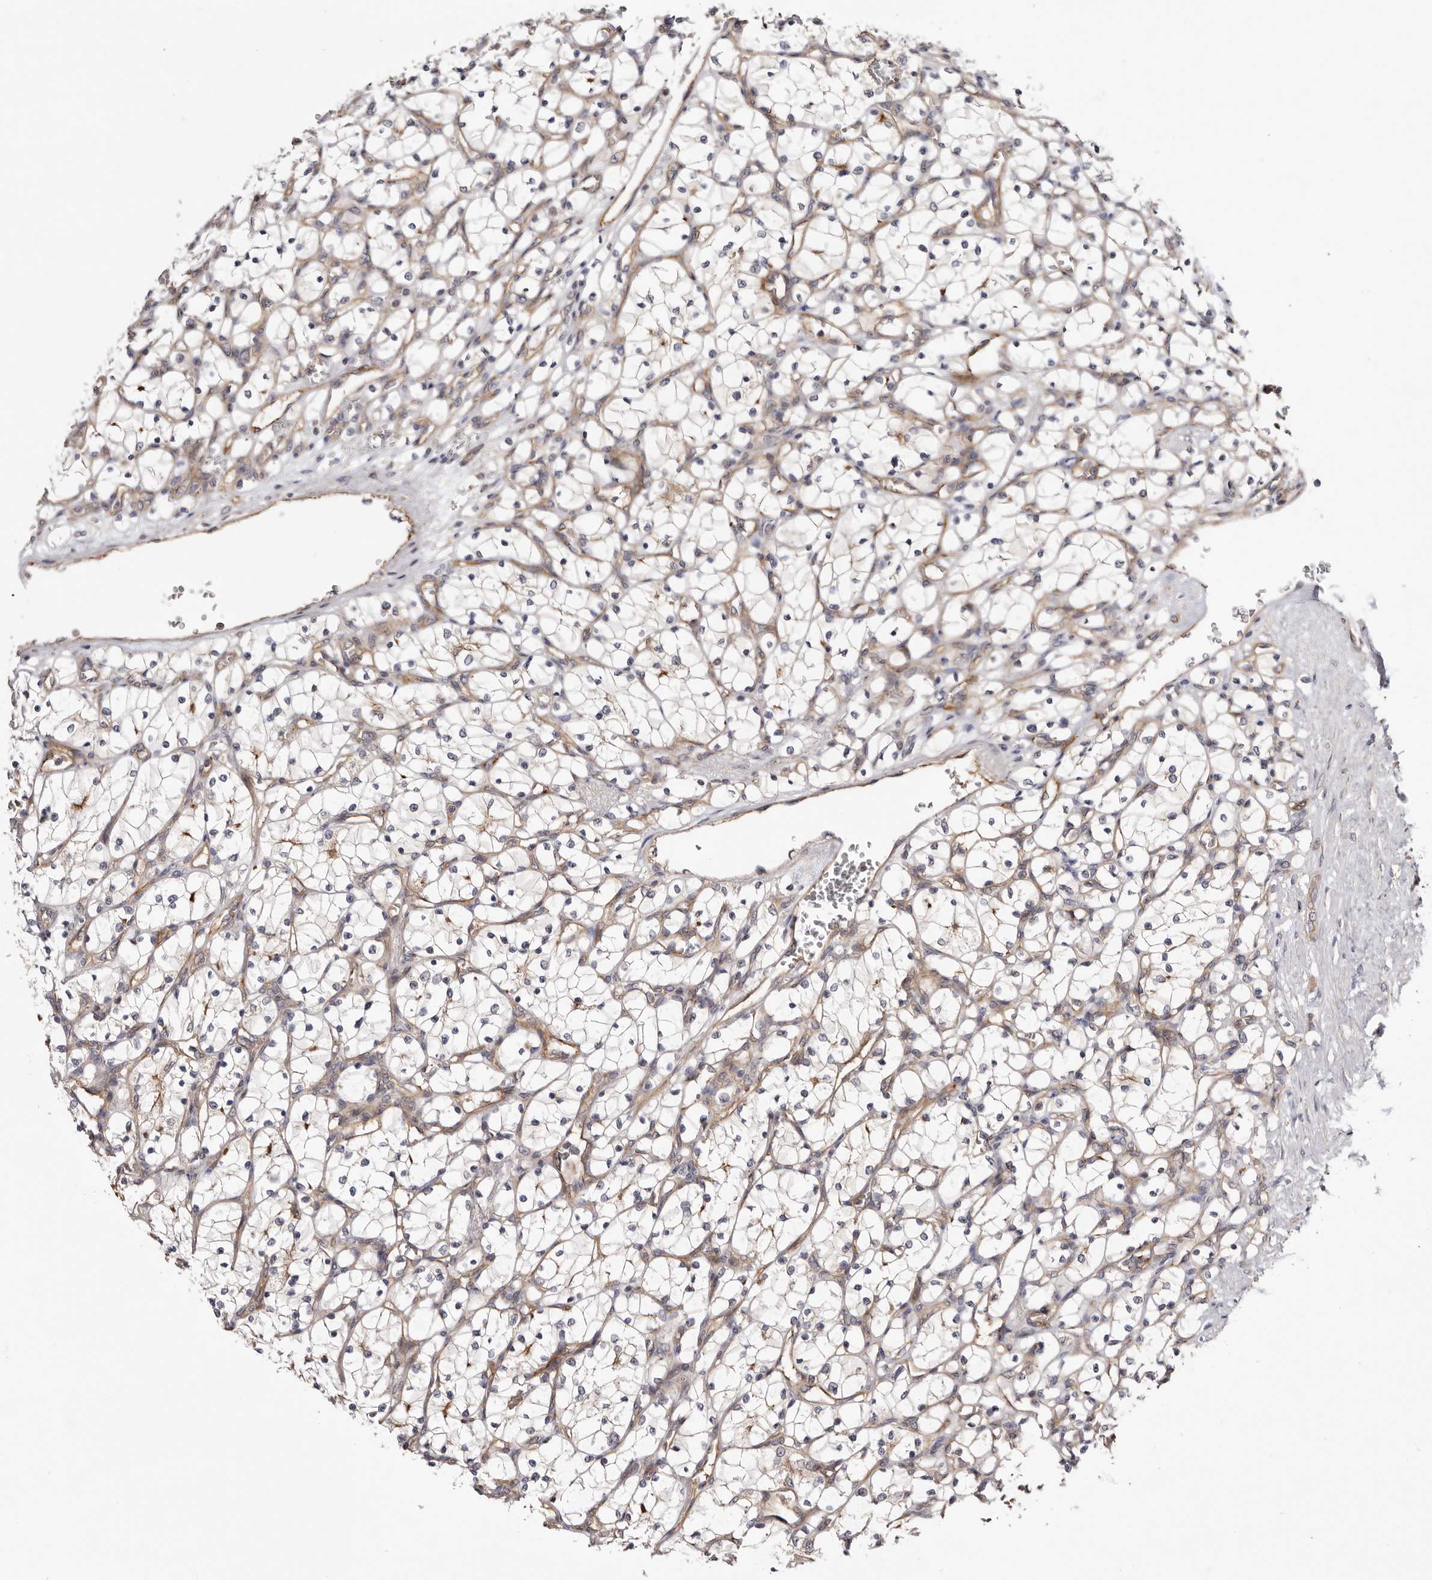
{"staining": {"intensity": "negative", "quantity": "none", "location": "none"}, "tissue": "renal cancer", "cell_type": "Tumor cells", "image_type": "cancer", "snomed": [{"axis": "morphology", "description": "Adenocarcinoma, NOS"}, {"axis": "topography", "description": "Kidney"}], "caption": "IHC histopathology image of renal cancer (adenocarcinoma) stained for a protein (brown), which demonstrates no expression in tumor cells.", "gene": "PANK4", "patient": {"sex": "female", "age": 69}}